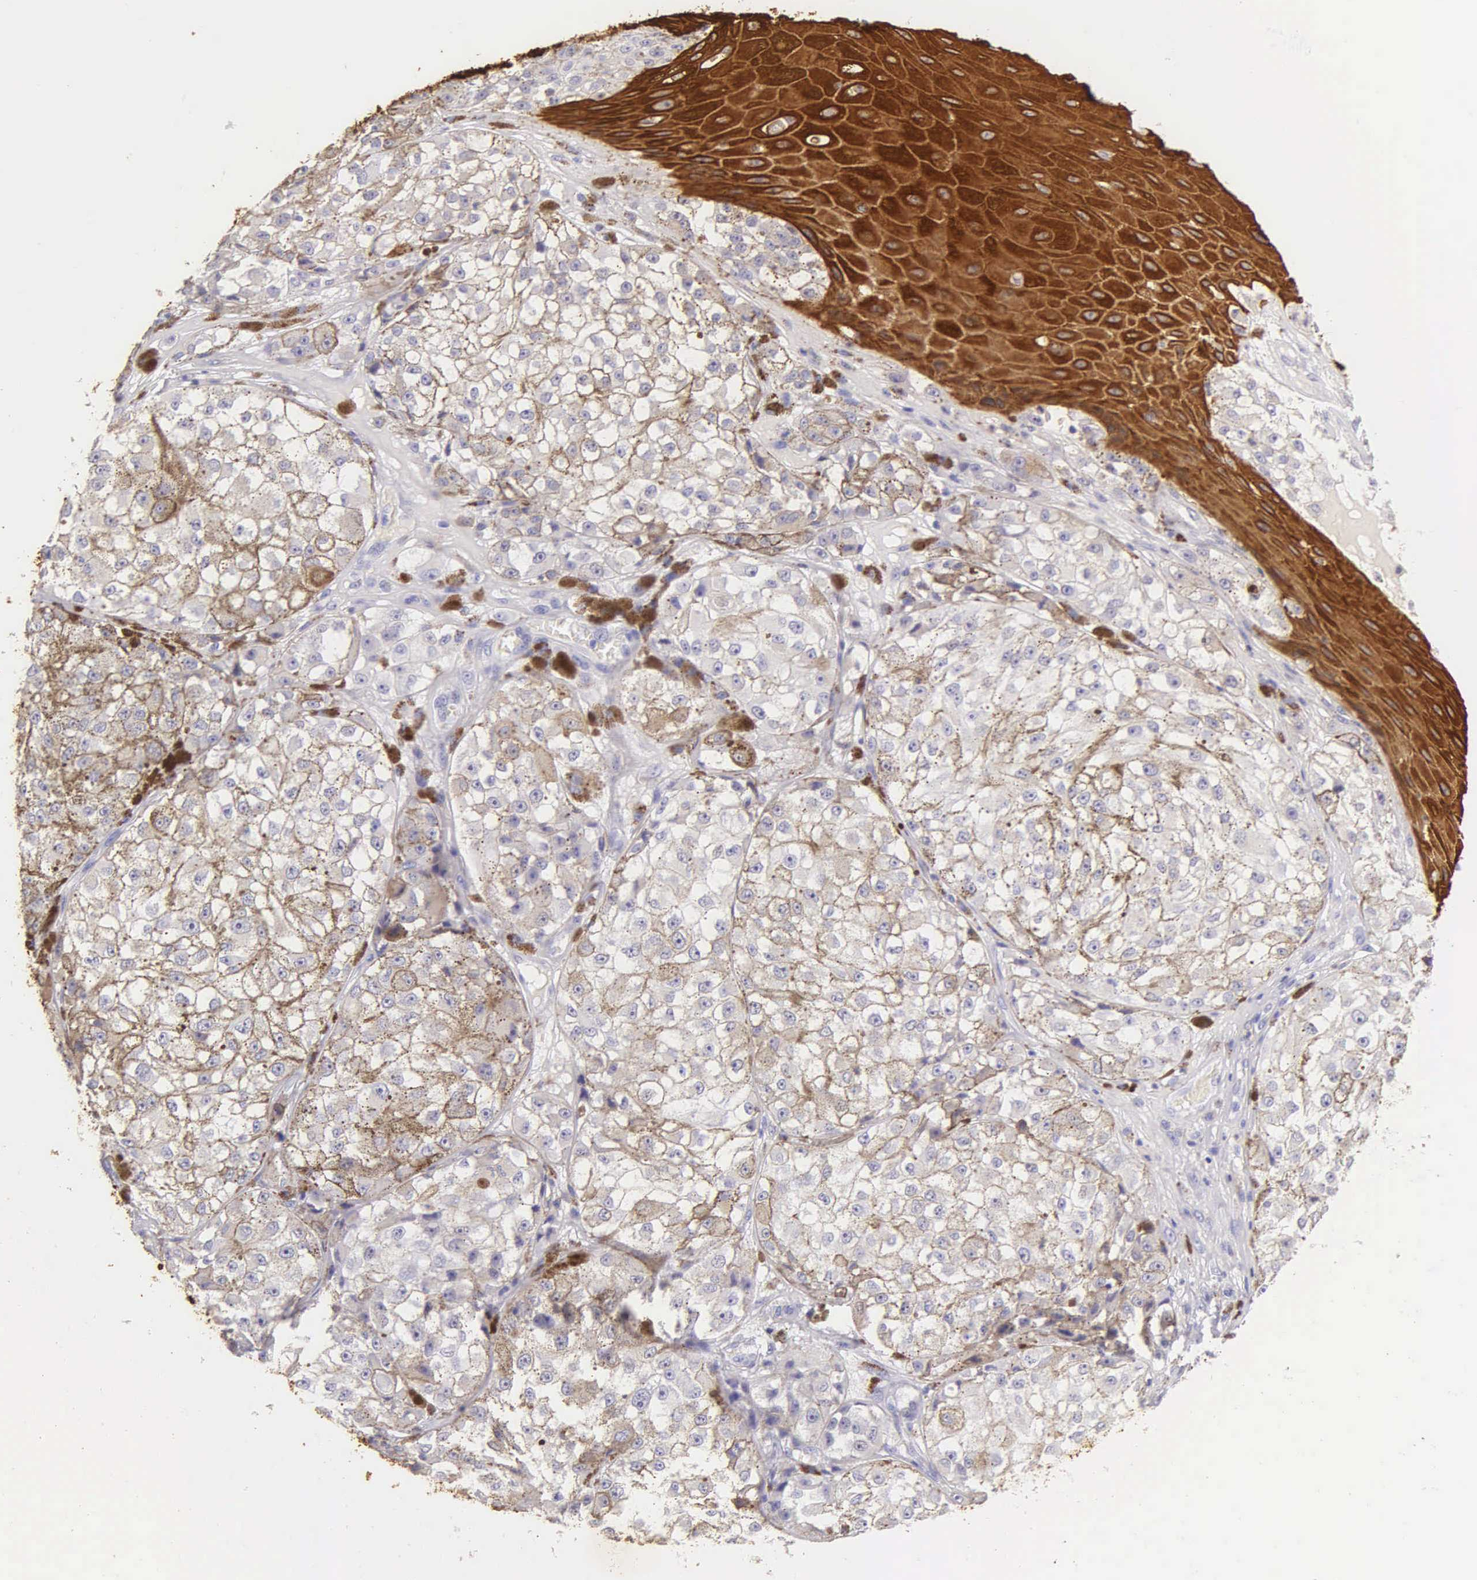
{"staining": {"intensity": "negative", "quantity": "none", "location": "none"}, "tissue": "melanoma", "cell_type": "Tumor cells", "image_type": "cancer", "snomed": [{"axis": "morphology", "description": "Malignant melanoma, NOS"}, {"axis": "topography", "description": "Skin"}], "caption": "IHC photomicrograph of malignant melanoma stained for a protein (brown), which reveals no expression in tumor cells. (Stains: DAB immunohistochemistry with hematoxylin counter stain, Microscopy: brightfield microscopy at high magnification).", "gene": "KRT17", "patient": {"sex": "male", "age": 67}}